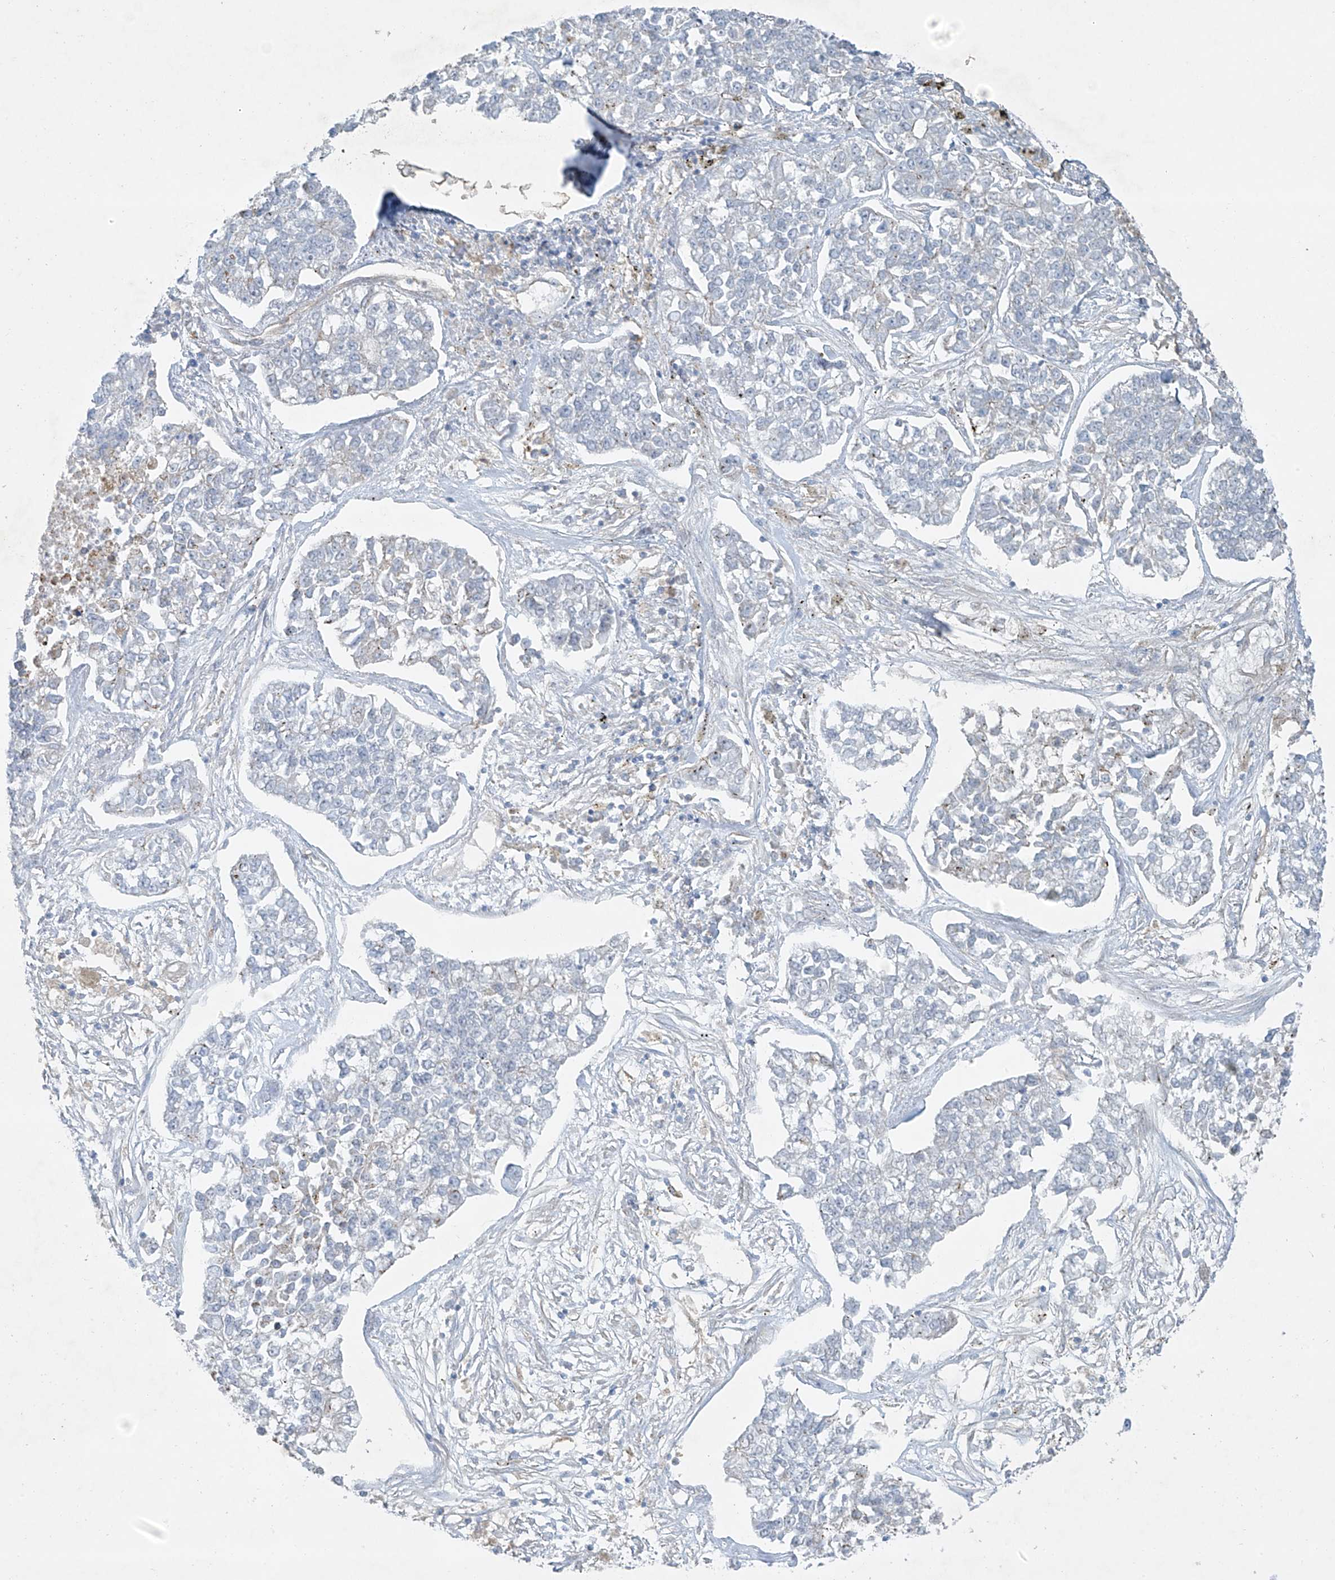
{"staining": {"intensity": "negative", "quantity": "none", "location": "none"}, "tissue": "lung cancer", "cell_type": "Tumor cells", "image_type": "cancer", "snomed": [{"axis": "morphology", "description": "Adenocarcinoma, NOS"}, {"axis": "topography", "description": "Lung"}], "caption": "Immunohistochemical staining of lung cancer (adenocarcinoma) shows no significant expression in tumor cells.", "gene": "VAMP5", "patient": {"sex": "male", "age": 49}}